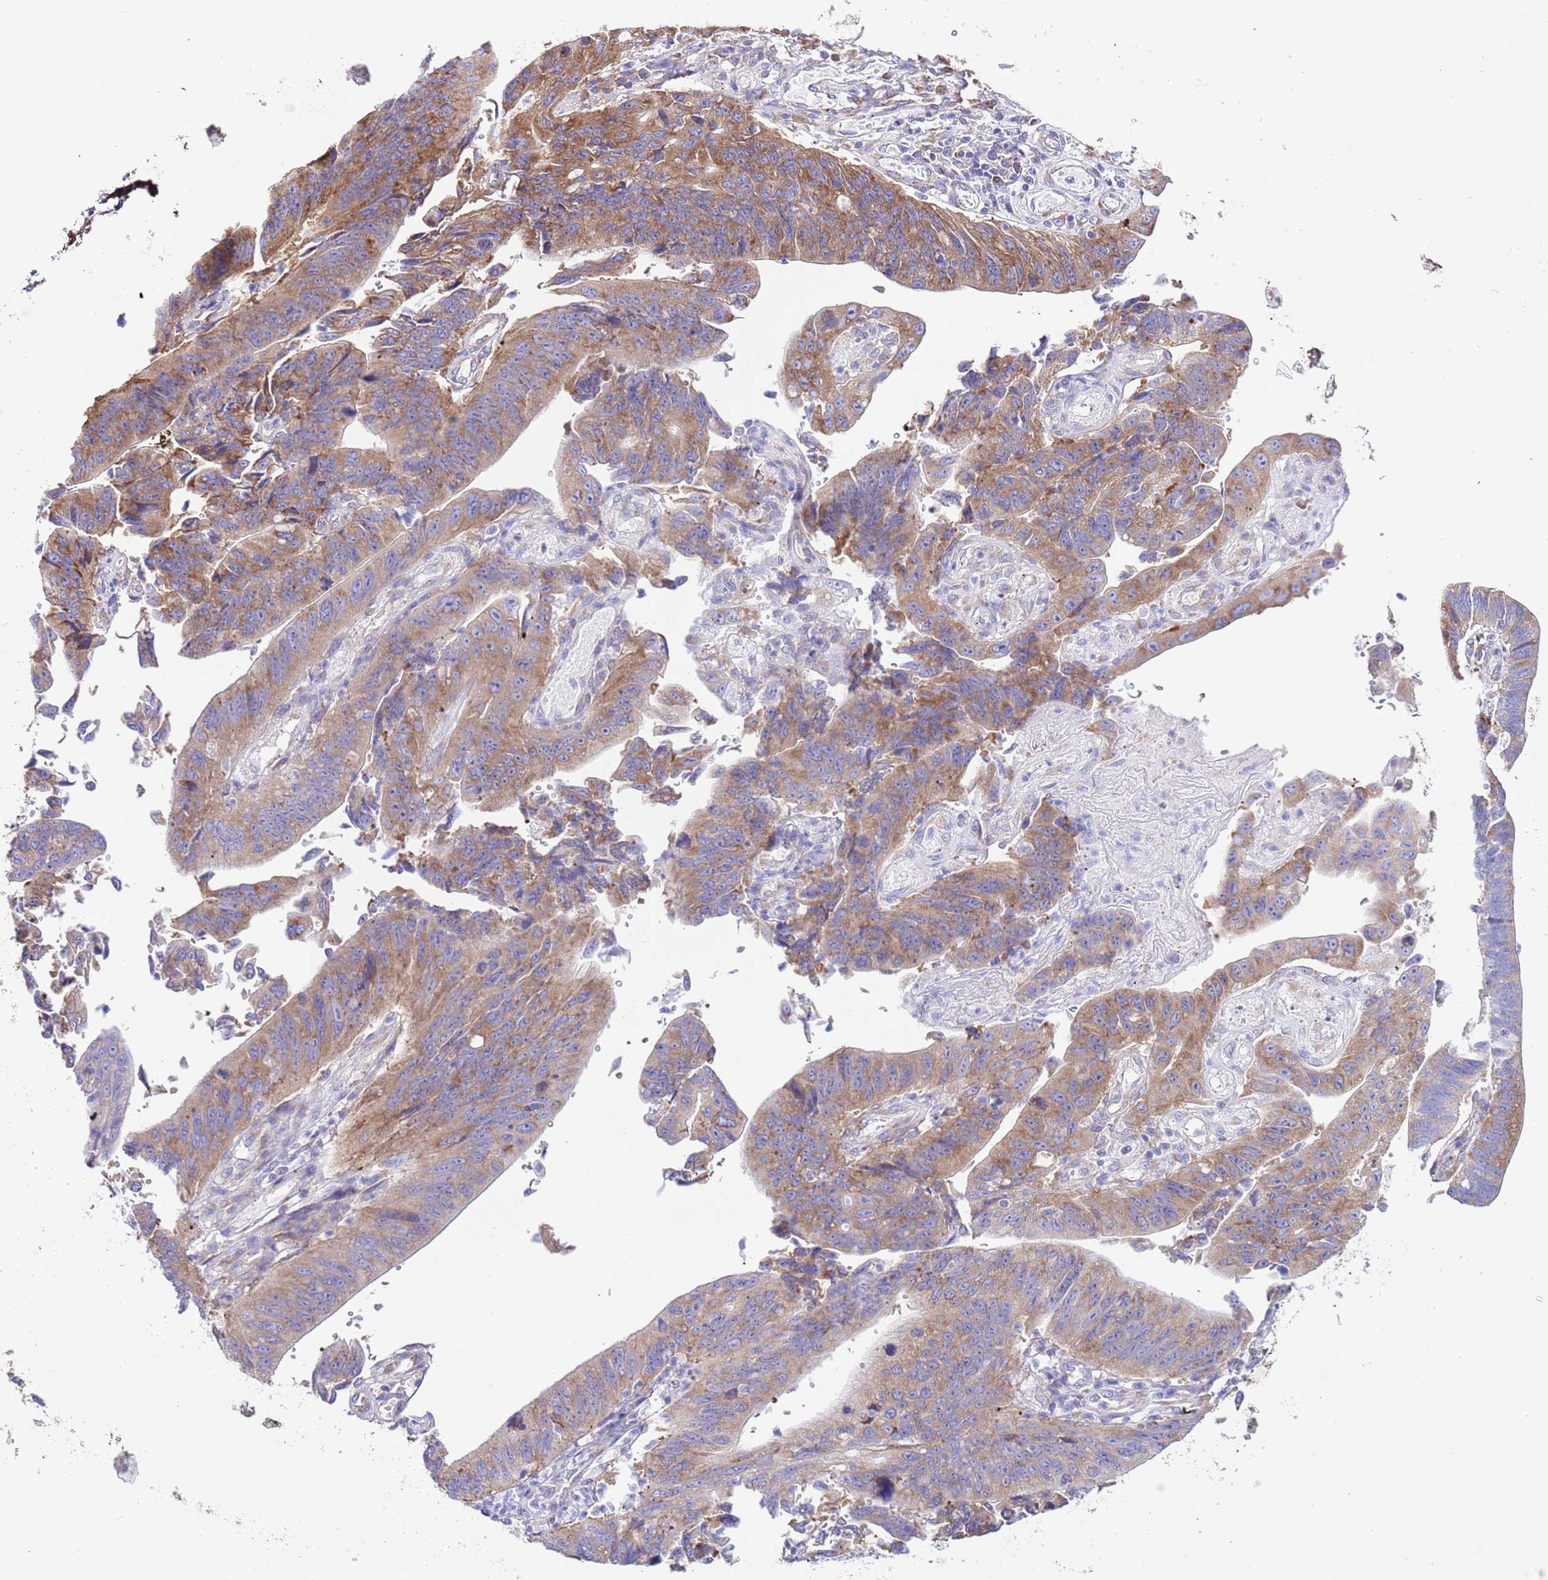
{"staining": {"intensity": "moderate", "quantity": ">75%", "location": "cytoplasmic/membranous"}, "tissue": "stomach cancer", "cell_type": "Tumor cells", "image_type": "cancer", "snomed": [{"axis": "morphology", "description": "Adenocarcinoma, NOS"}, {"axis": "topography", "description": "Stomach"}], "caption": "Brown immunohistochemical staining in stomach cancer (adenocarcinoma) reveals moderate cytoplasmic/membranous positivity in about >75% of tumor cells.", "gene": "RPS10", "patient": {"sex": "male", "age": 59}}